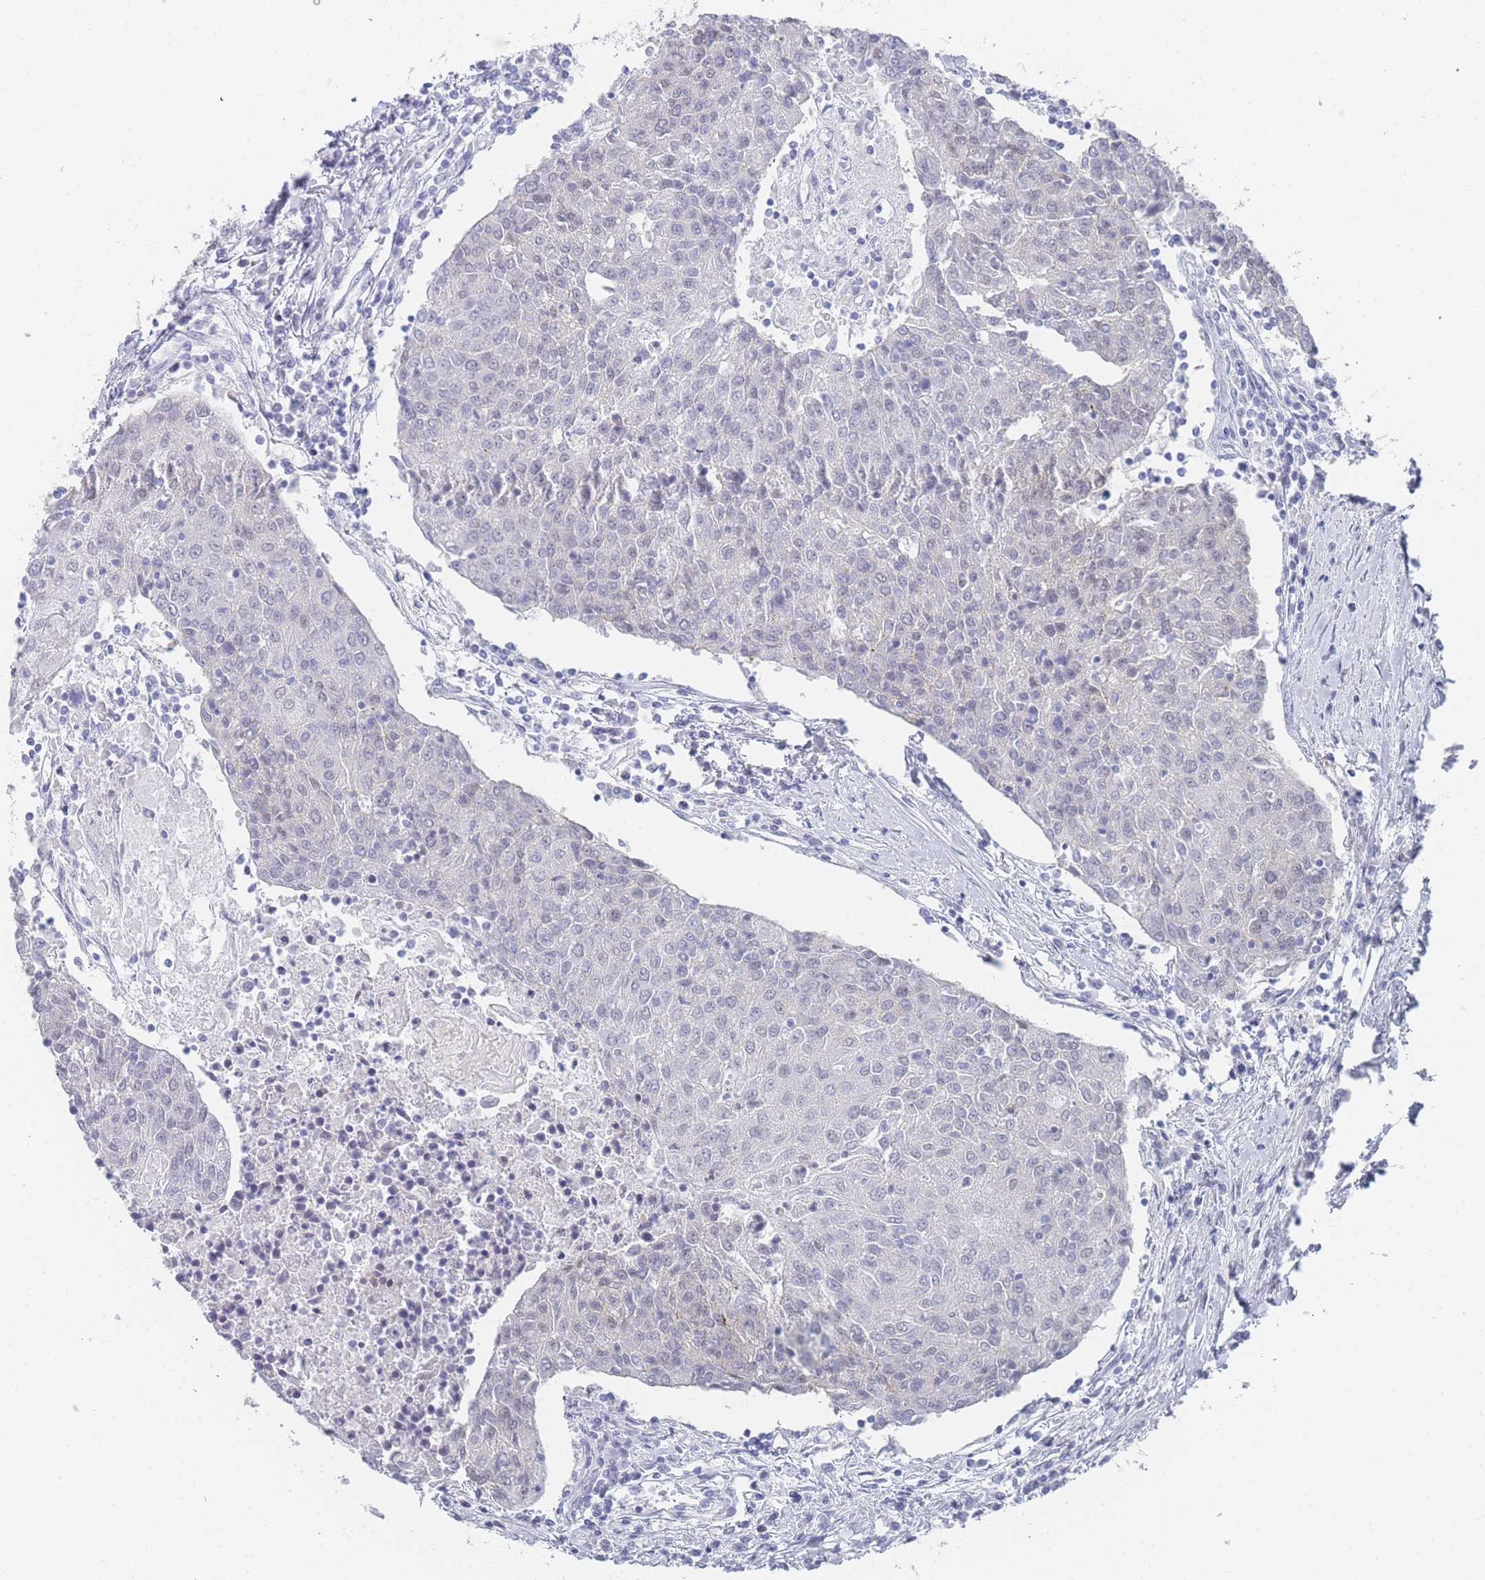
{"staining": {"intensity": "negative", "quantity": "none", "location": "none"}, "tissue": "urothelial cancer", "cell_type": "Tumor cells", "image_type": "cancer", "snomed": [{"axis": "morphology", "description": "Urothelial carcinoma, High grade"}, {"axis": "topography", "description": "Urinary bladder"}], "caption": "This histopathology image is of urothelial cancer stained with IHC to label a protein in brown with the nuclei are counter-stained blue. There is no staining in tumor cells.", "gene": "IMPG1", "patient": {"sex": "female", "age": 85}}